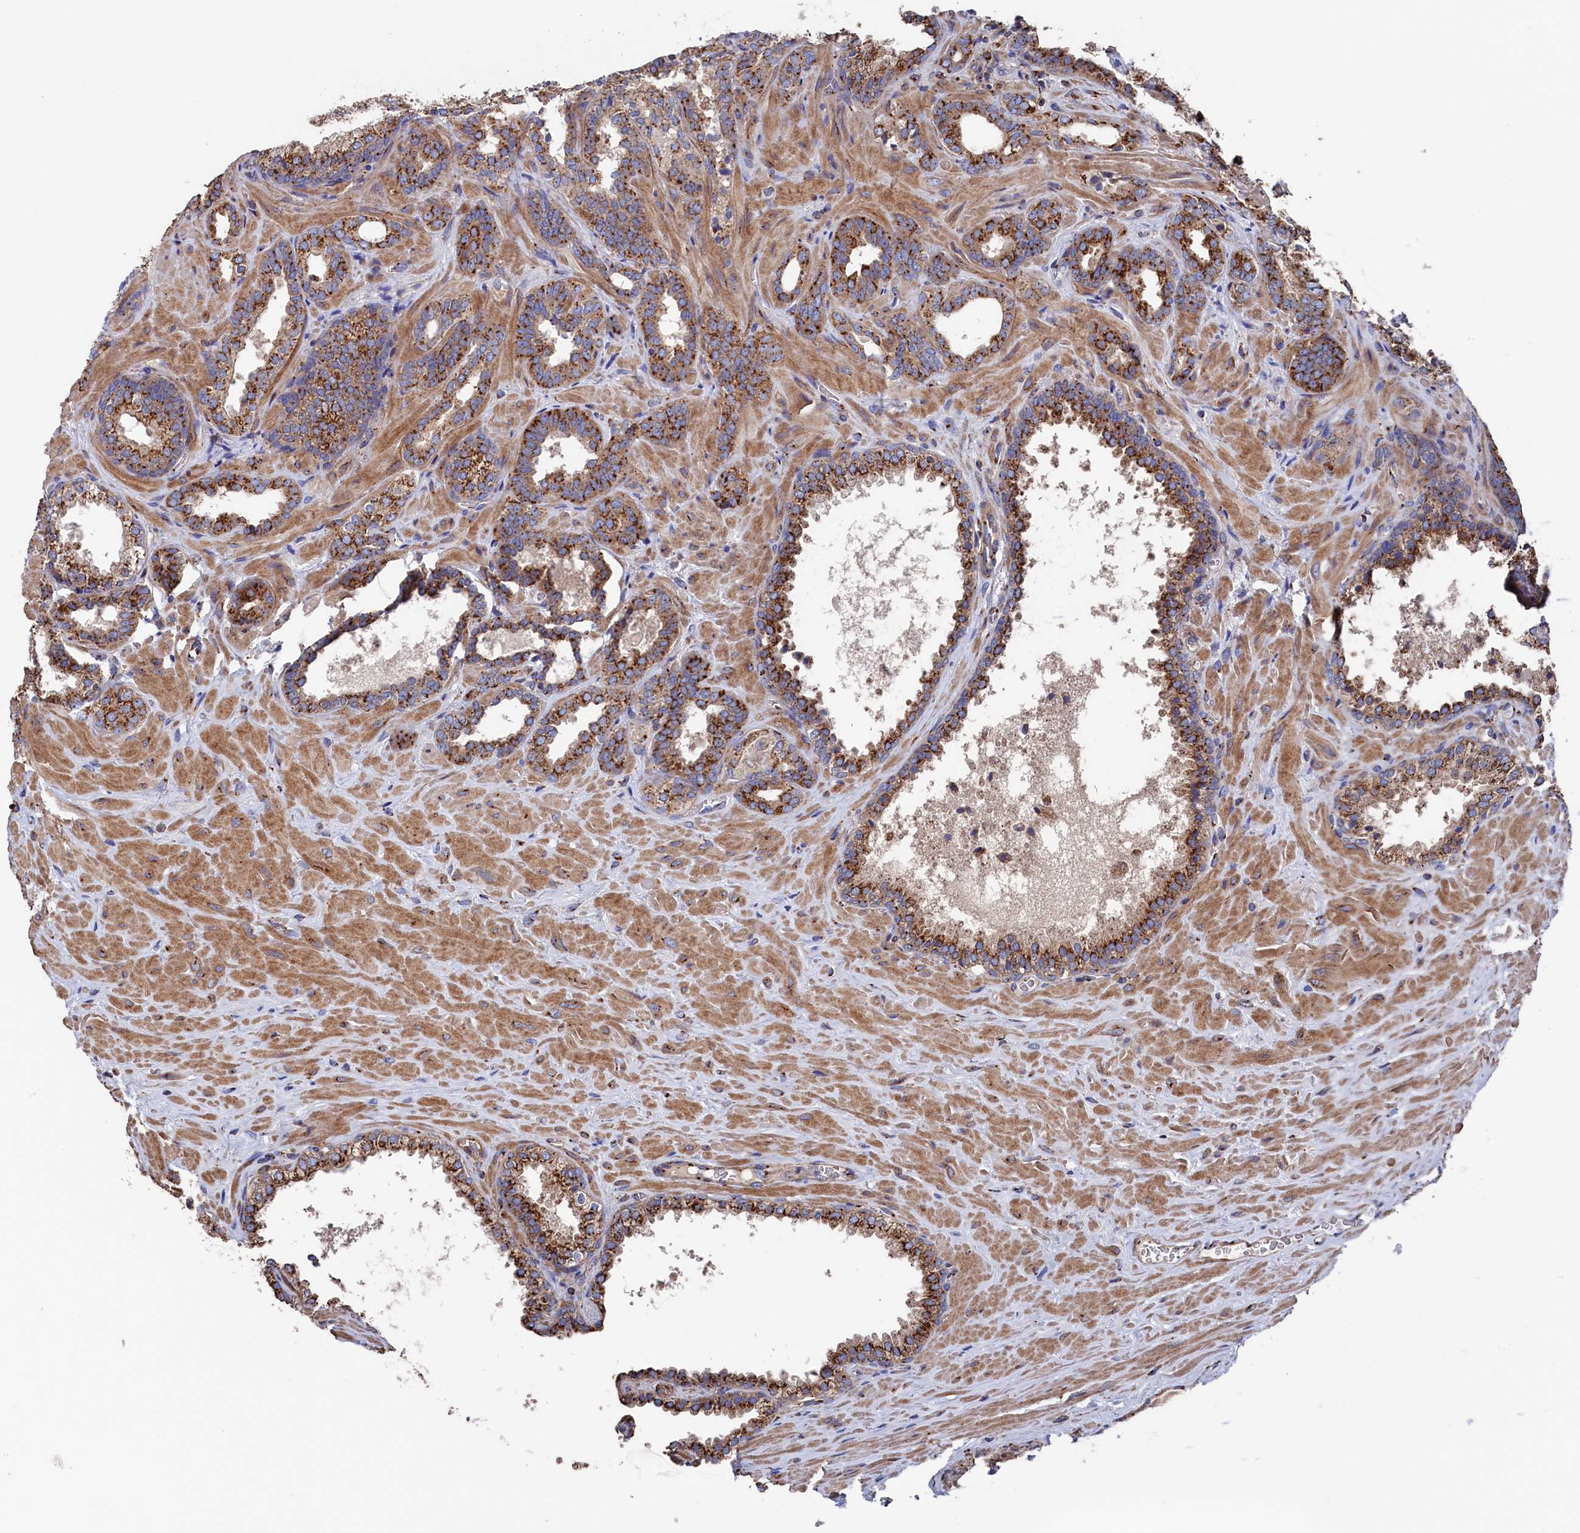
{"staining": {"intensity": "strong", "quantity": ">75%", "location": "cytoplasmic/membranous"}, "tissue": "prostate cancer", "cell_type": "Tumor cells", "image_type": "cancer", "snomed": [{"axis": "morphology", "description": "Adenocarcinoma, High grade"}, {"axis": "topography", "description": "Prostate"}], "caption": "Prostate cancer (high-grade adenocarcinoma) stained for a protein reveals strong cytoplasmic/membranous positivity in tumor cells. Nuclei are stained in blue.", "gene": "PRRC1", "patient": {"sex": "male", "age": 64}}